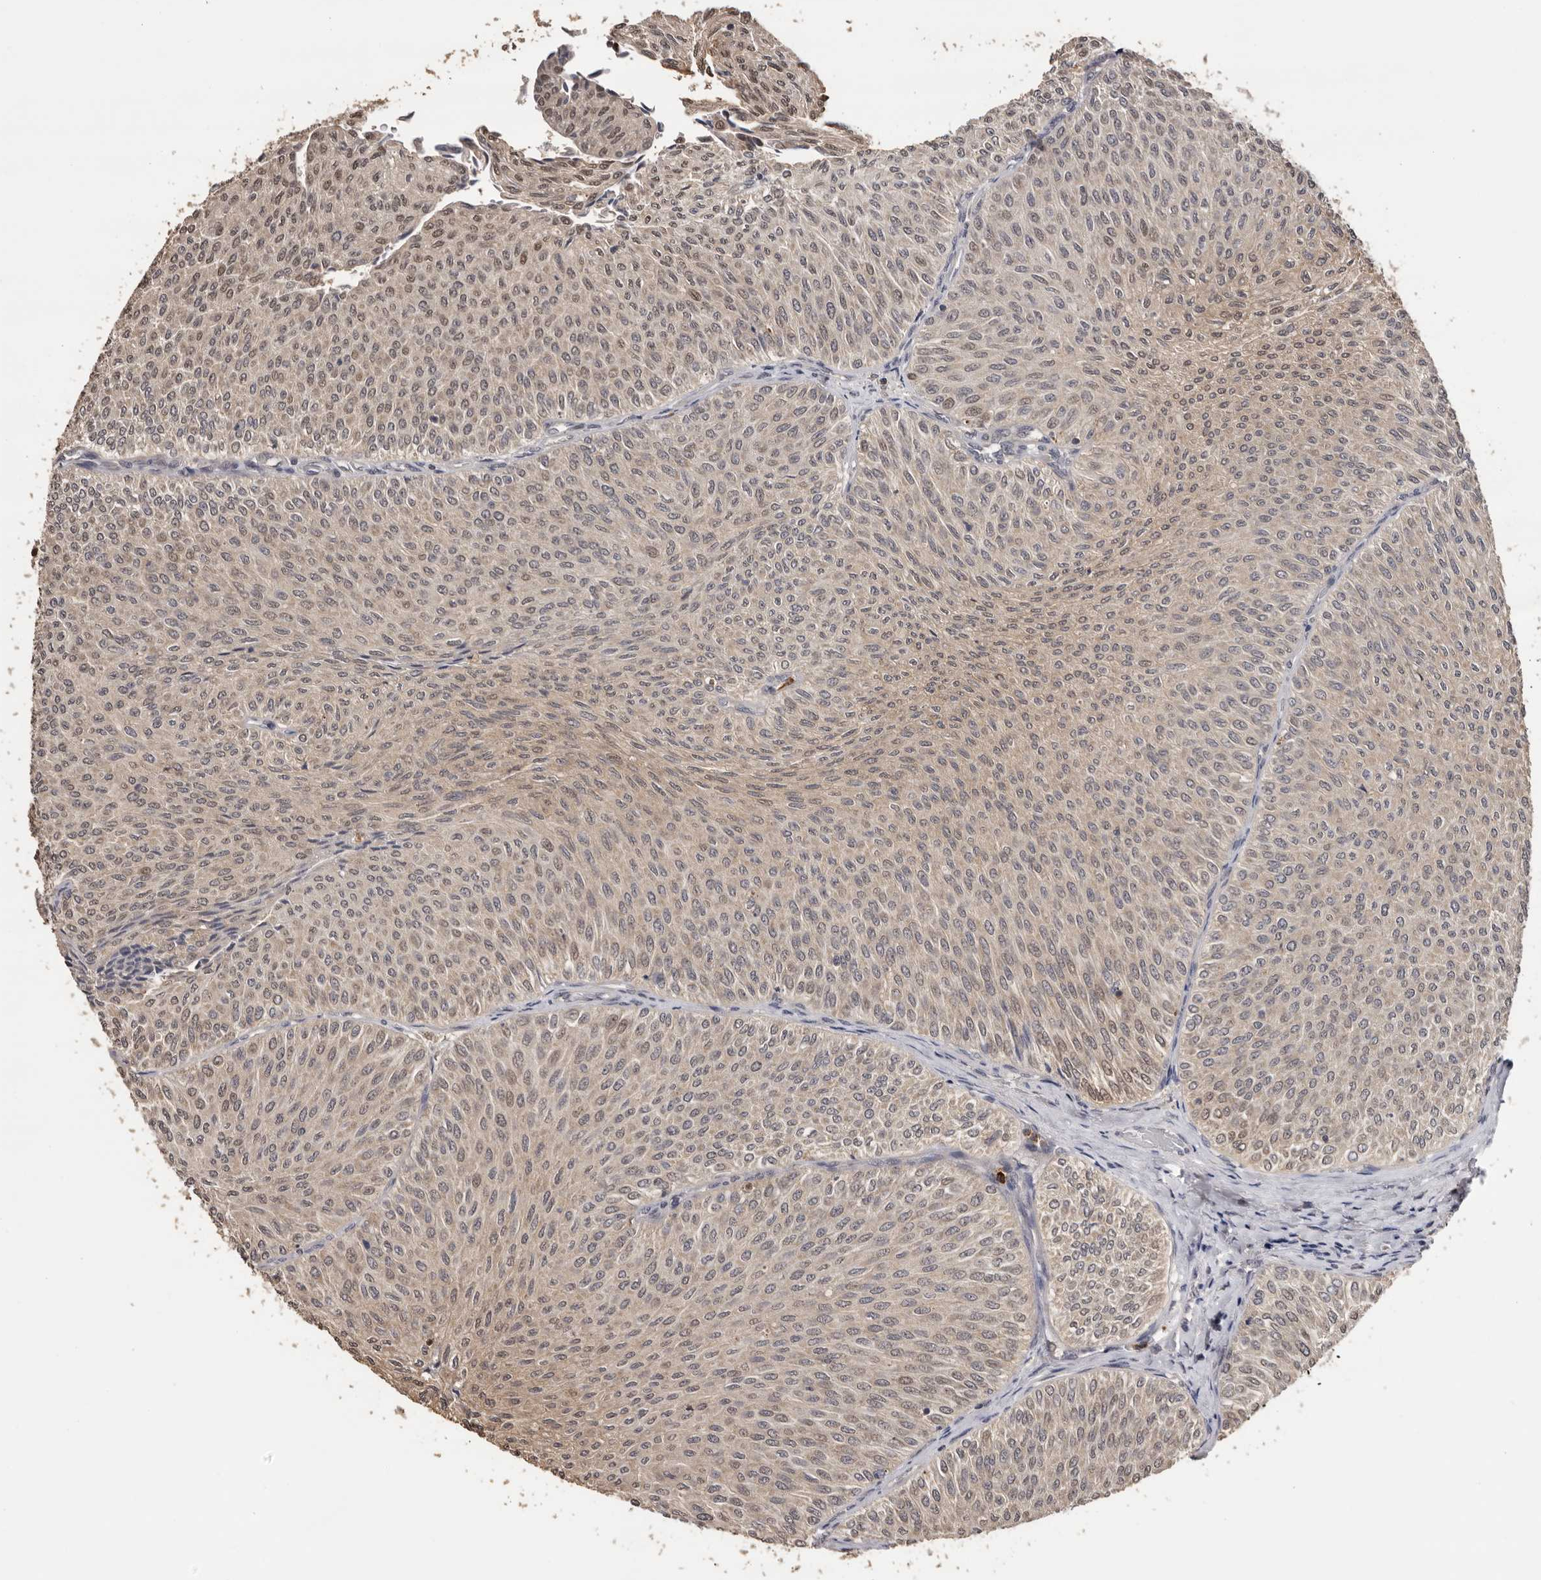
{"staining": {"intensity": "weak", "quantity": ">75%", "location": "cytoplasmic/membranous,nuclear"}, "tissue": "urothelial cancer", "cell_type": "Tumor cells", "image_type": "cancer", "snomed": [{"axis": "morphology", "description": "Urothelial carcinoma, Low grade"}, {"axis": "topography", "description": "Urinary bladder"}], "caption": "A brown stain highlights weak cytoplasmic/membranous and nuclear expression of a protein in urothelial cancer tumor cells.", "gene": "KIF2B", "patient": {"sex": "male", "age": 78}}